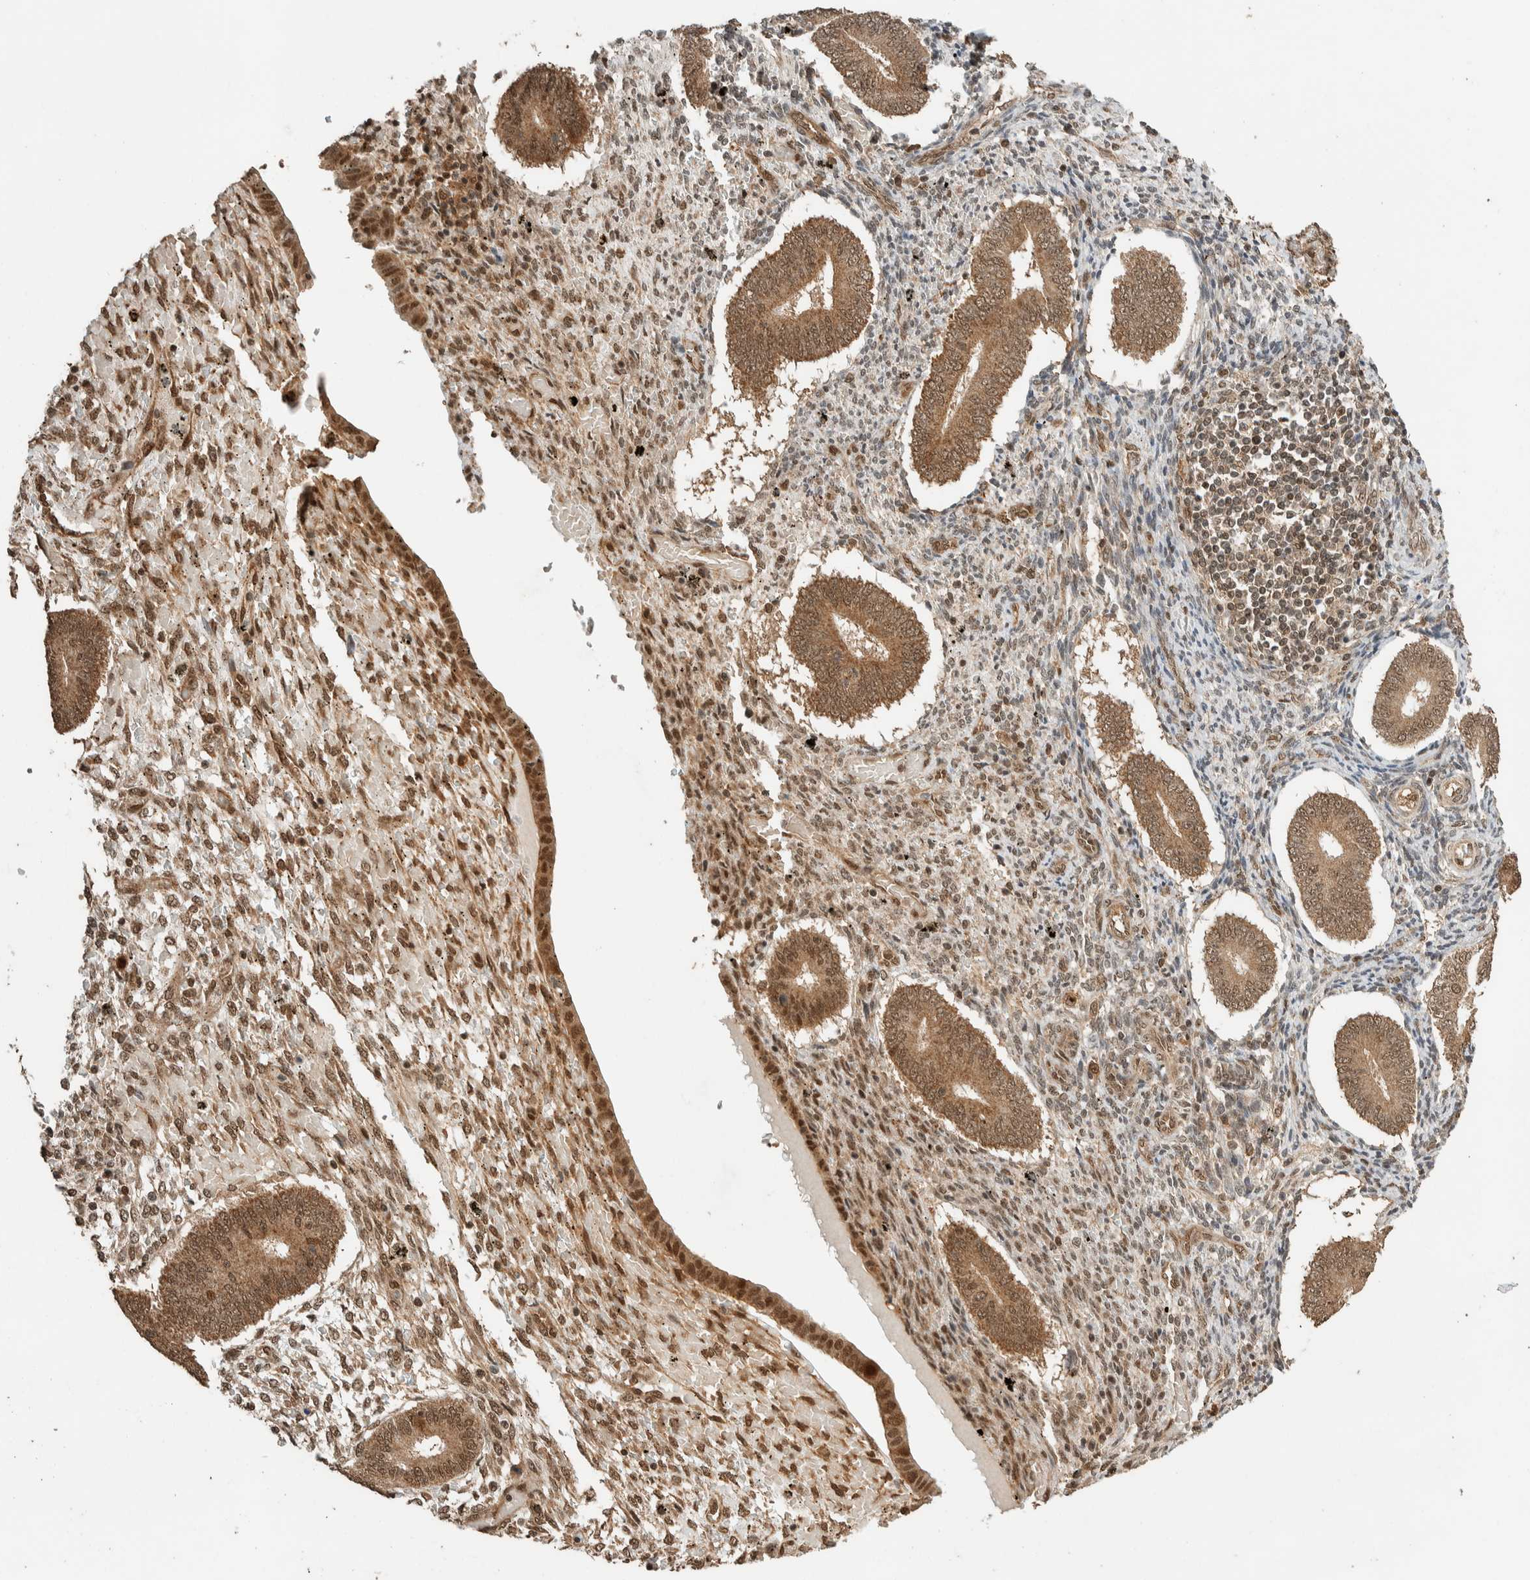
{"staining": {"intensity": "moderate", "quantity": "25%-75%", "location": "nuclear"}, "tissue": "endometrium", "cell_type": "Cells in endometrial stroma", "image_type": "normal", "snomed": [{"axis": "morphology", "description": "Normal tissue, NOS"}, {"axis": "topography", "description": "Endometrium"}], "caption": "Normal endometrium demonstrates moderate nuclear expression in about 25%-75% of cells in endometrial stroma.", "gene": "ZBTB2", "patient": {"sex": "female", "age": 42}}